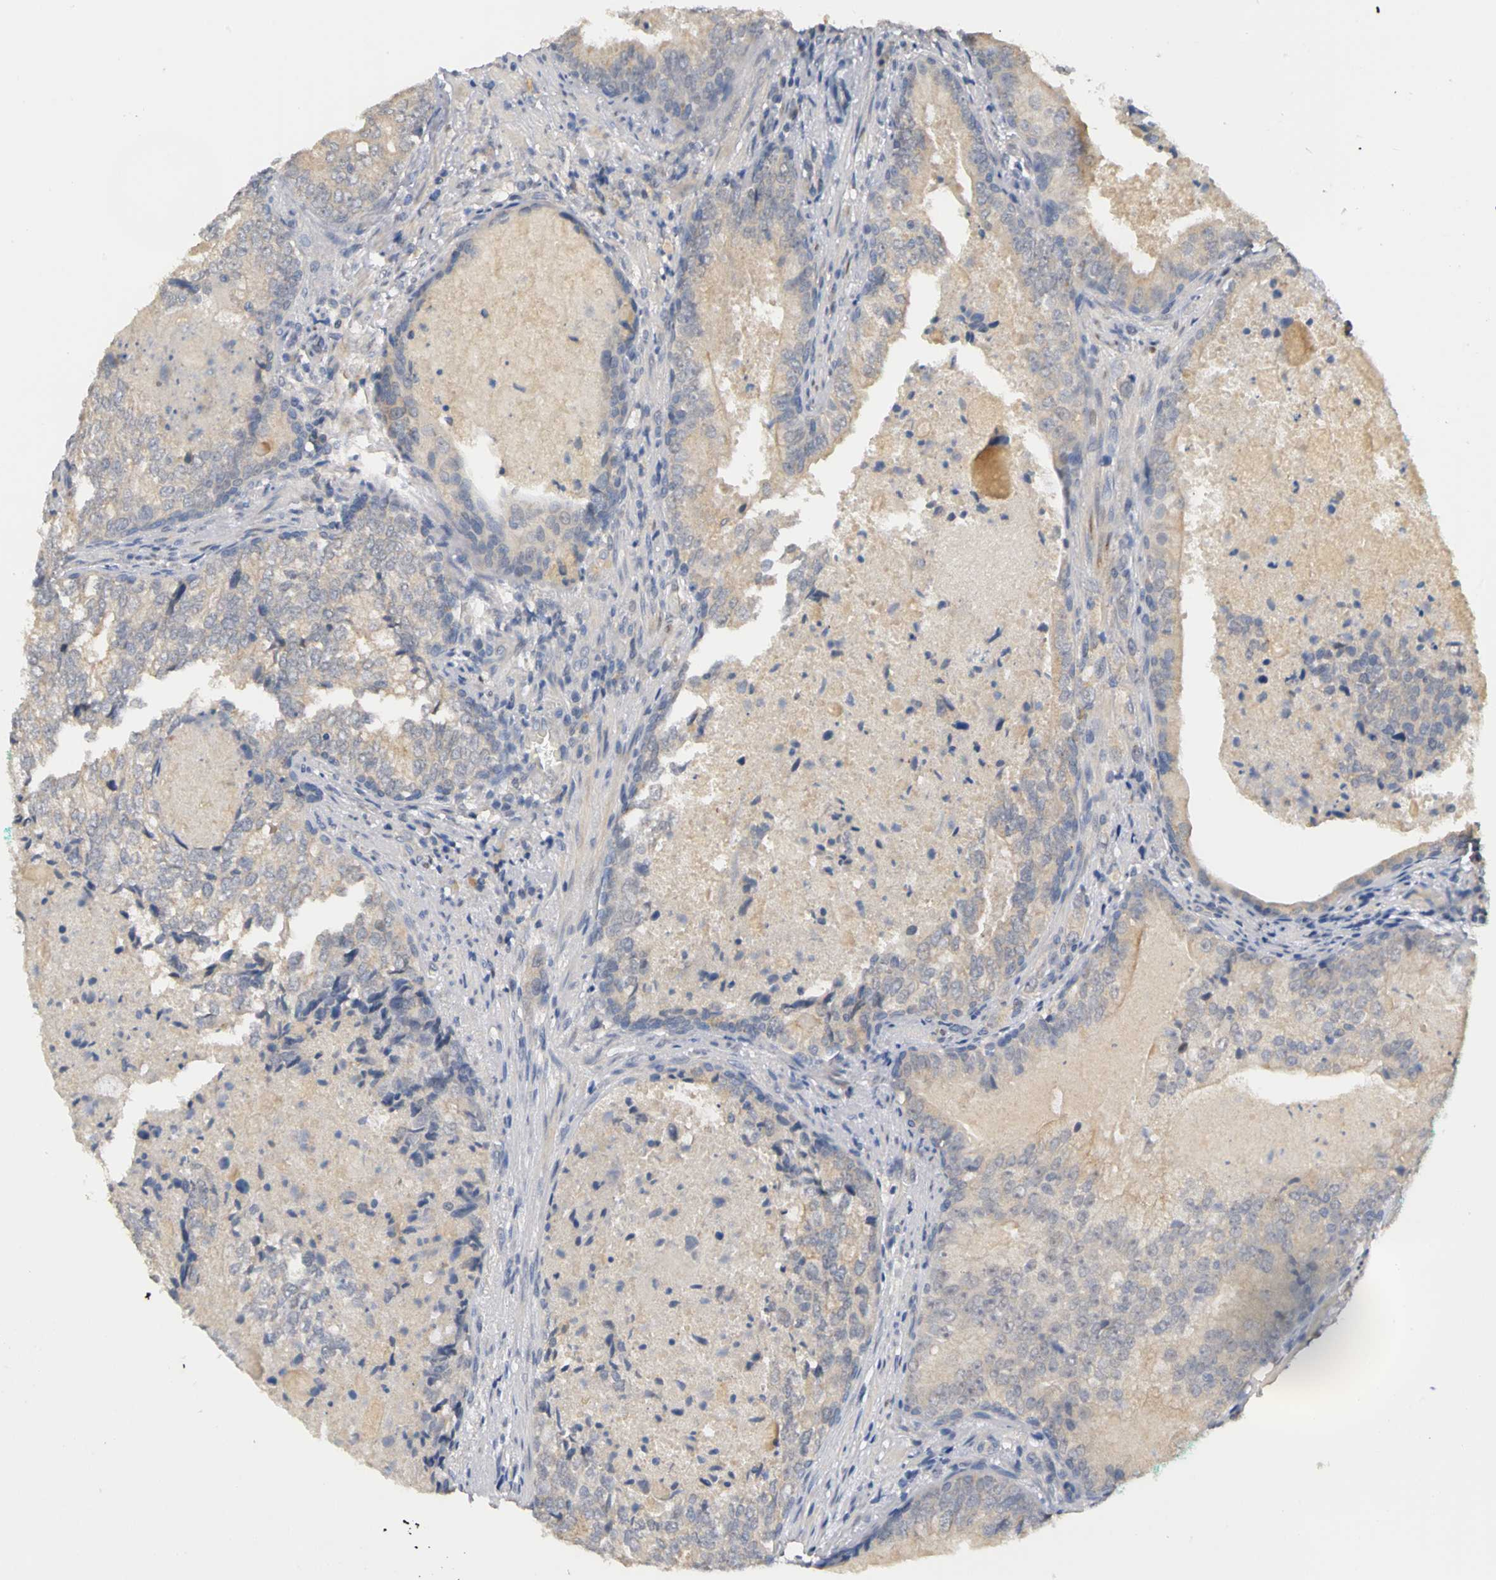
{"staining": {"intensity": "weak", "quantity": ">75%", "location": "cytoplasmic/membranous"}, "tissue": "prostate cancer", "cell_type": "Tumor cells", "image_type": "cancer", "snomed": [{"axis": "morphology", "description": "Adenocarcinoma, High grade"}, {"axis": "topography", "description": "Prostate"}], "caption": "High-power microscopy captured an immunohistochemistry histopathology image of prostate high-grade adenocarcinoma, revealing weak cytoplasmic/membranous staining in about >75% of tumor cells.", "gene": "PGR", "patient": {"sex": "male", "age": 66}}